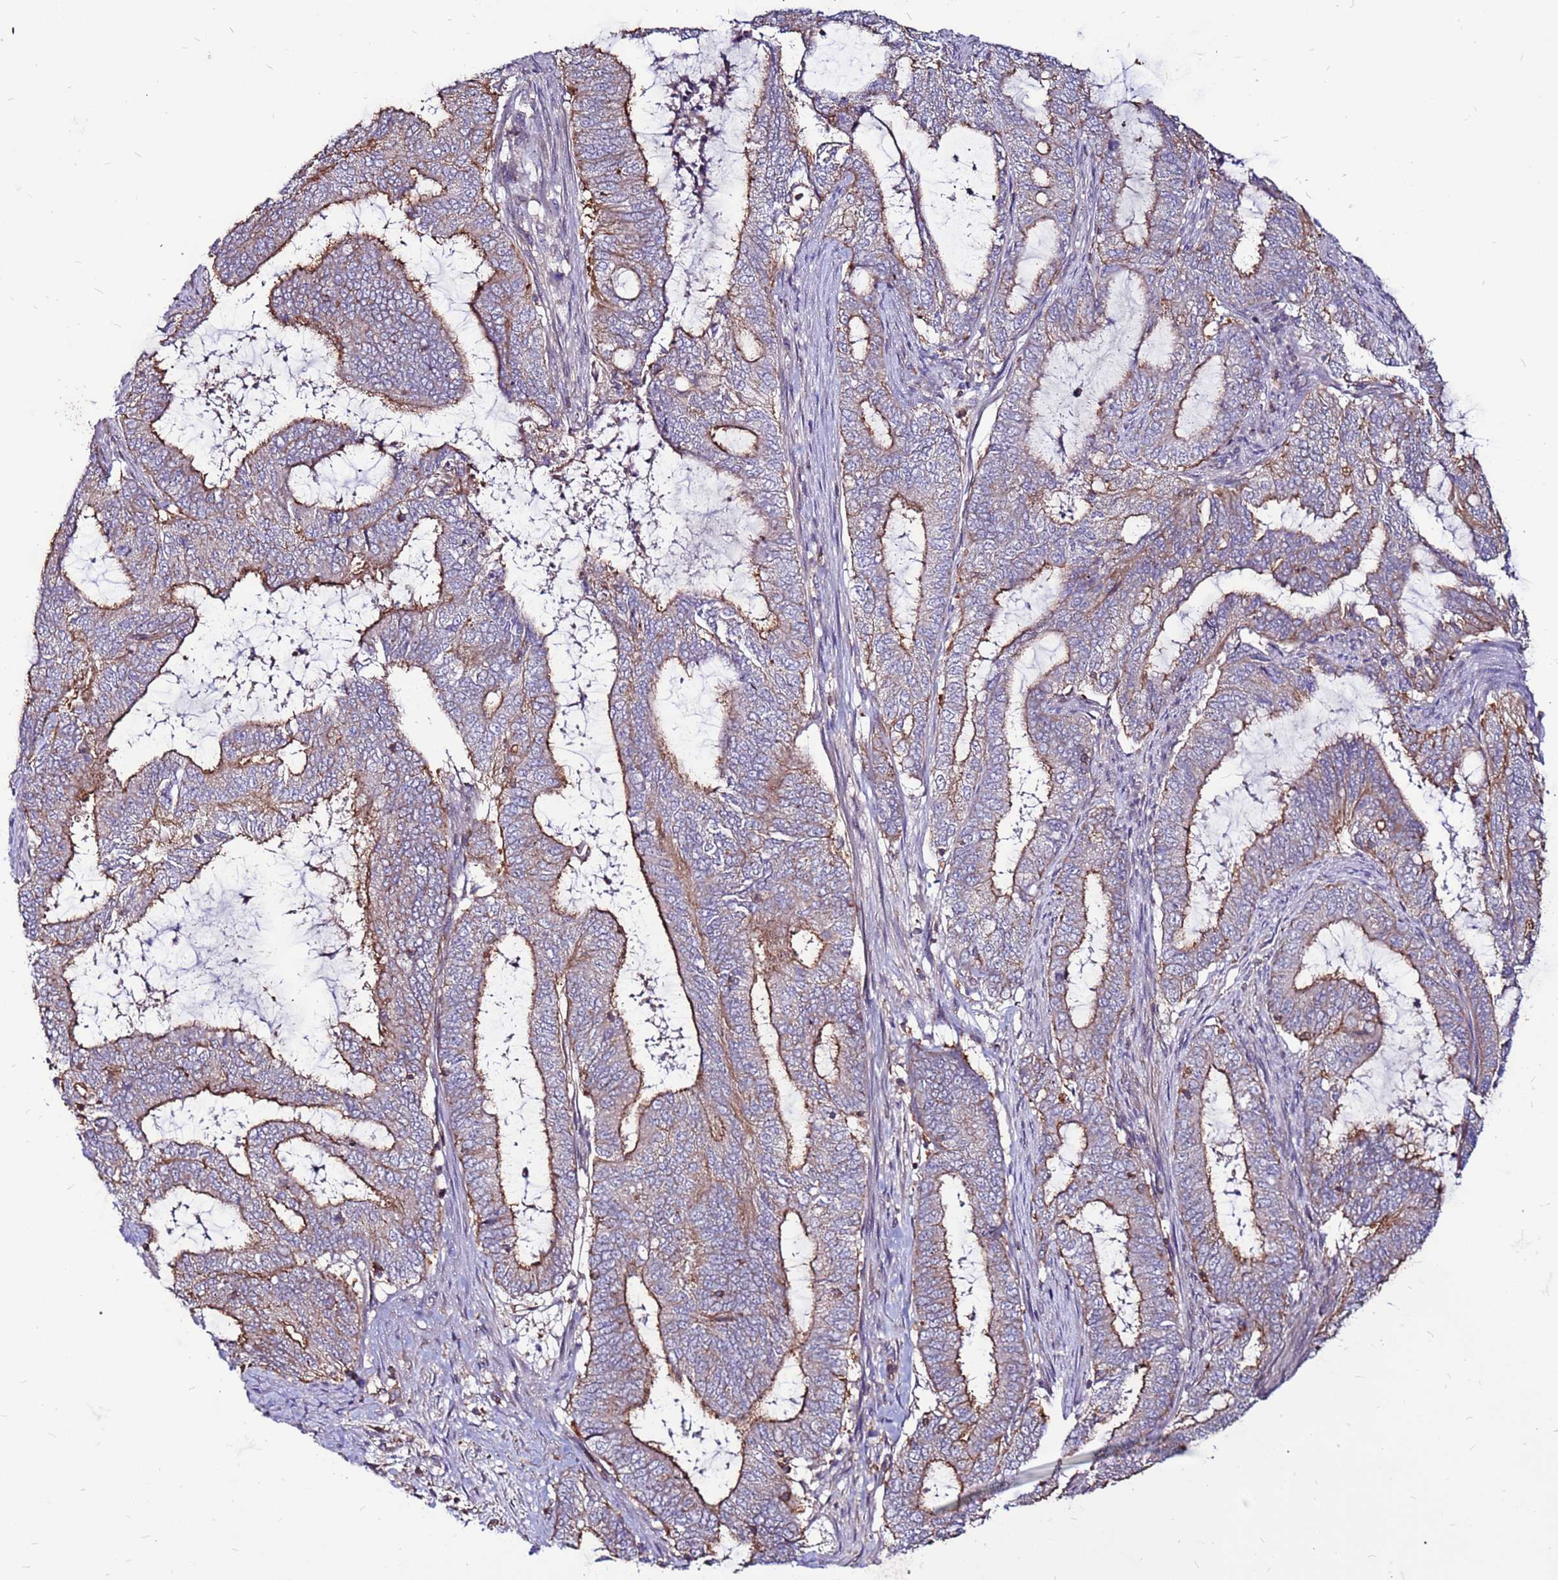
{"staining": {"intensity": "moderate", "quantity": ">75%", "location": "cytoplasmic/membranous"}, "tissue": "endometrial cancer", "cell_type": "Tumor cells", "image_type": "cancer", "snomed": [{"axis": "morphology", "description": "Adenocarcinoma, NOS"}, {"axis": "topography", "description": "Endometrium"}], "caption": "DAB immunohistochemical staining of endometrial cancer demonstrates moderate cytoplasmic/membranous protein staining in approximately >75% of tumor cells. Immunohistochemistry (ihc) stains the protein in brown and the nuclei are stained blue.", "gene": "NRN1L", "patient": {"sex": "female", "age": 51}}